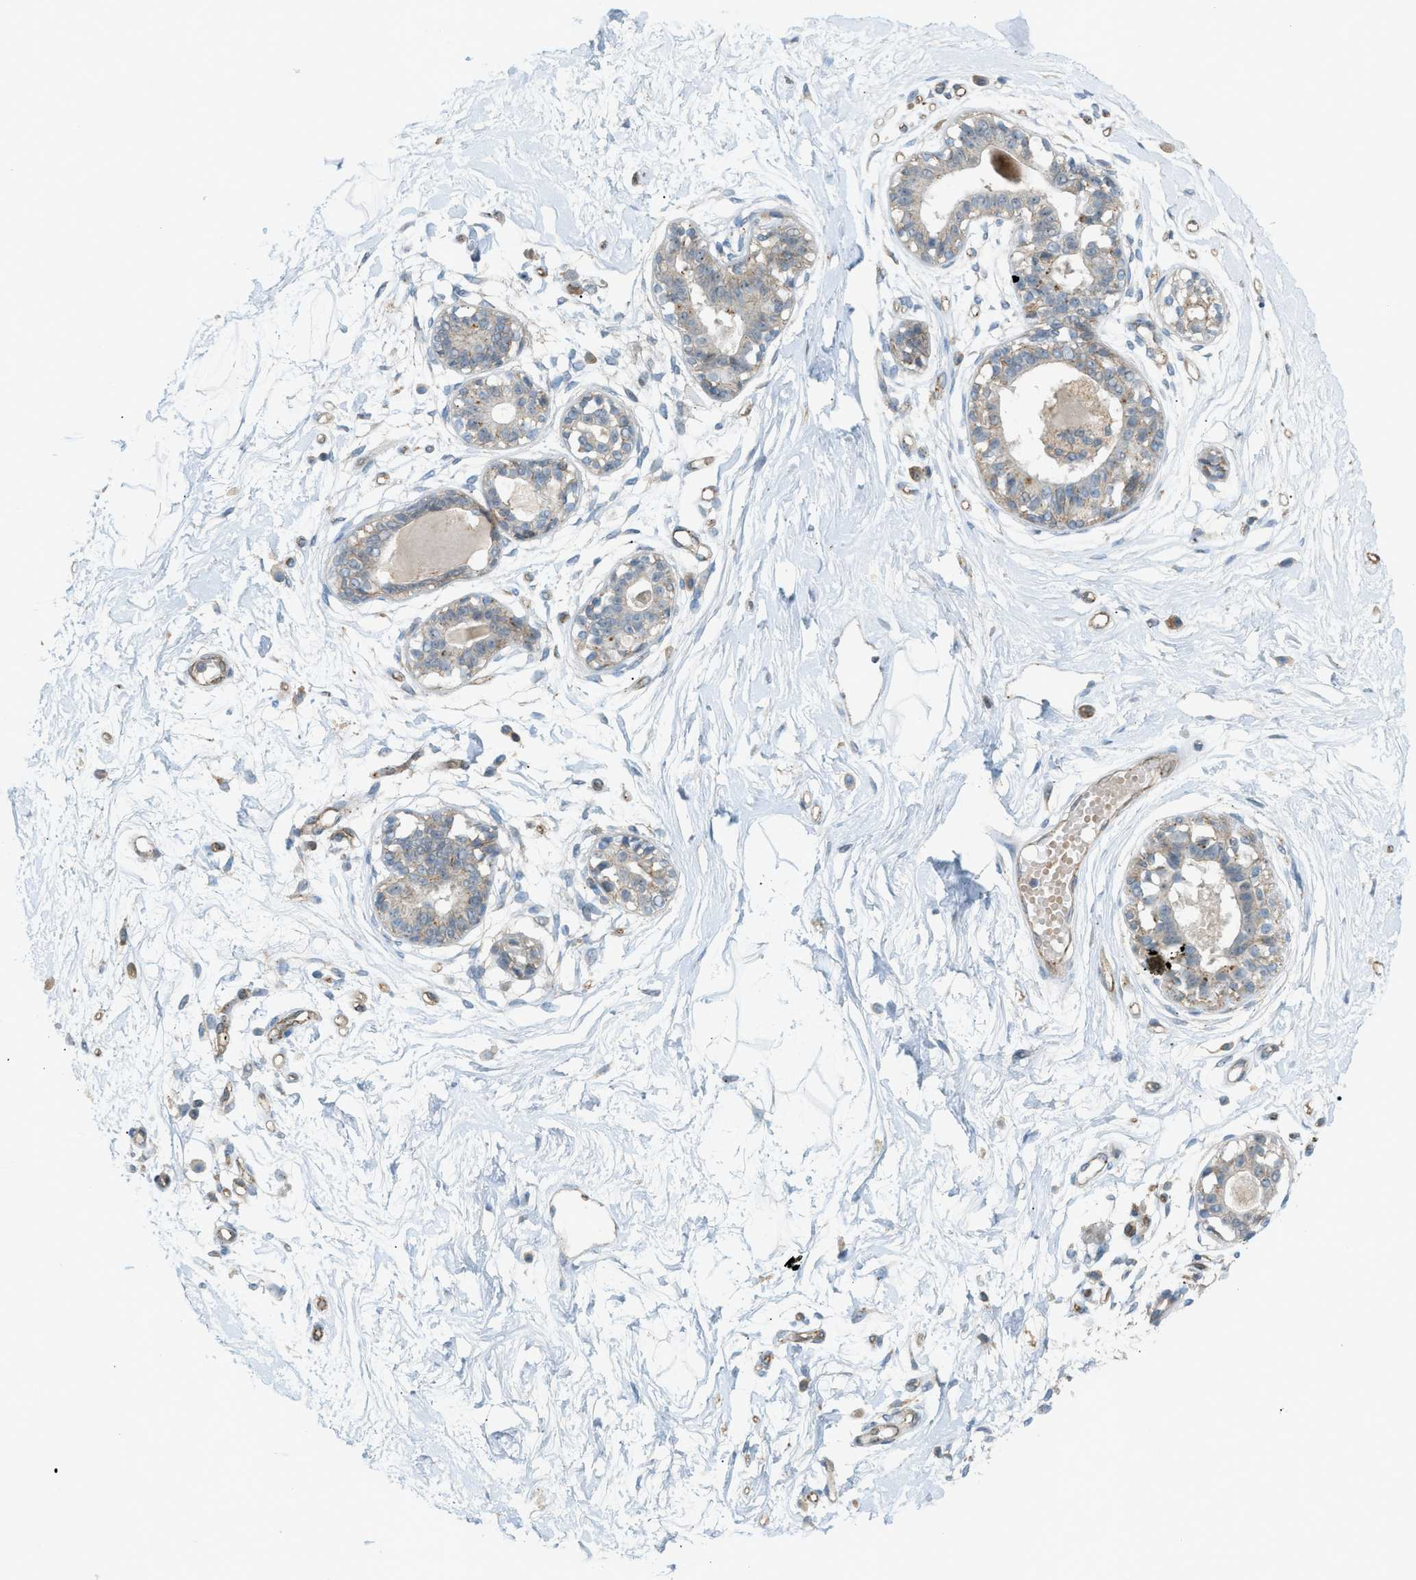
{"staining": {"intensity": "negative", "quantity": "none", "location": "none"}, "tissue": "breast", "cell_type": "Adipocytes", "image_type": "normal", "snomed": [{"axis": "morphology", "description": "Normal tissue, NOS"}, {"axis": "topography", "description": "Breast"}], "caption": "This is an immunohistochemistry image of normal breast. There is no expression in adipocytes.", "gene": "GRK6", "patient": {"sex": "female", "age": 45}}